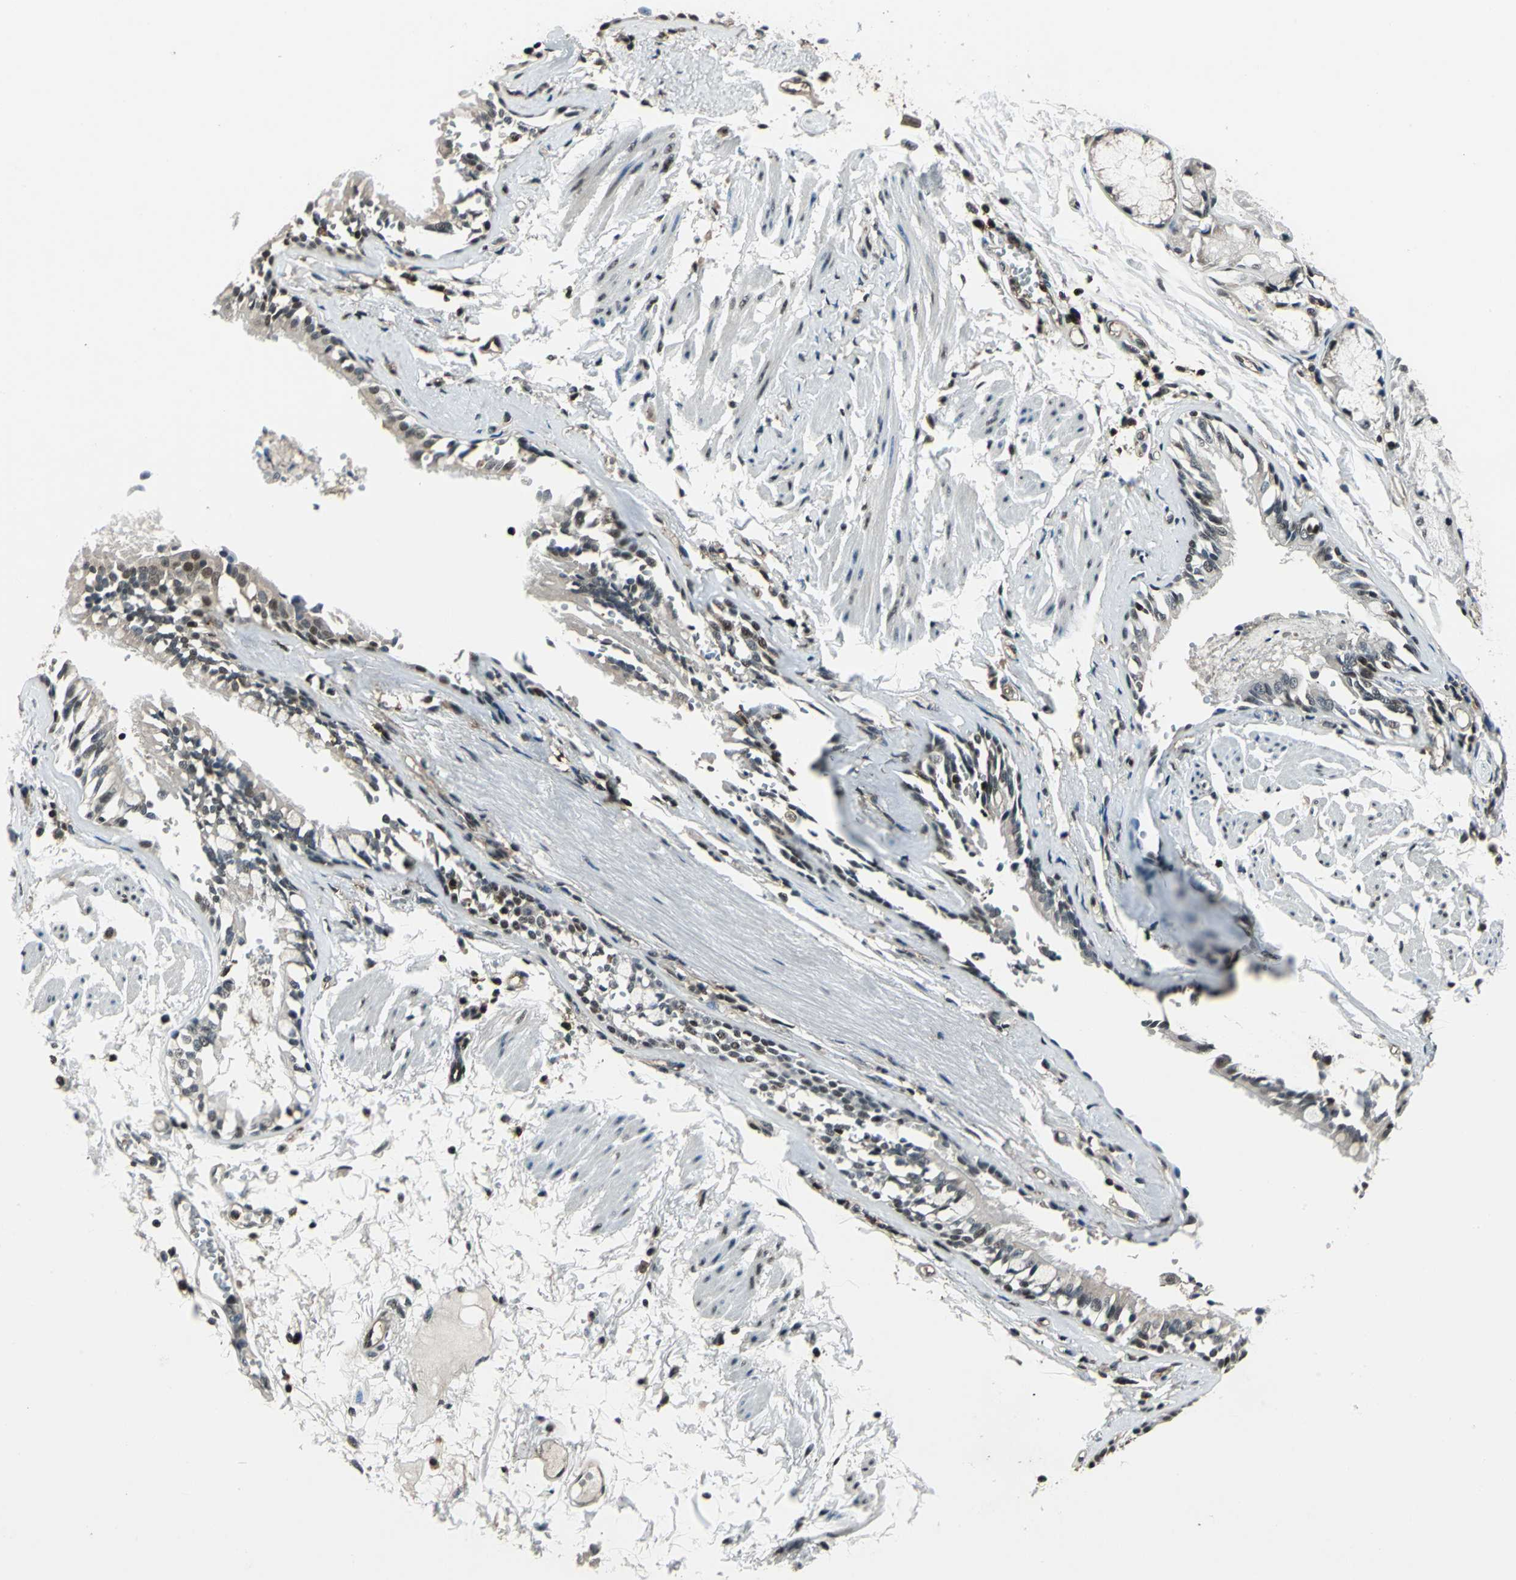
{"staining": {"intensity": "moderate", "quantity": ">75%", "location": "cytoplasmic/membranous,nuclear"}, "tissue": "bronchus", "cell_type": "Respiratory epithelial cells", "image_type": "normal", "snomed": [{"axis": "morphology", "description": "Normal tissue, NOS"}, {"axis": "topography", "description": "Bronchus"}, {"axis": "topography", "description": "Lung"}], "caption": "Protein analysis of unremarkable bronchus shows moderate cytoplasmic/membranous,nuclear staining in approximately >75% of respiratory epithelial cells. (DAB (3,3'-diaminobenzidine) IHC, brown staining for protein, blue staining for nuclei).", "gene": "NR2C2", "patient": {"sex": "female", "age": 56}}